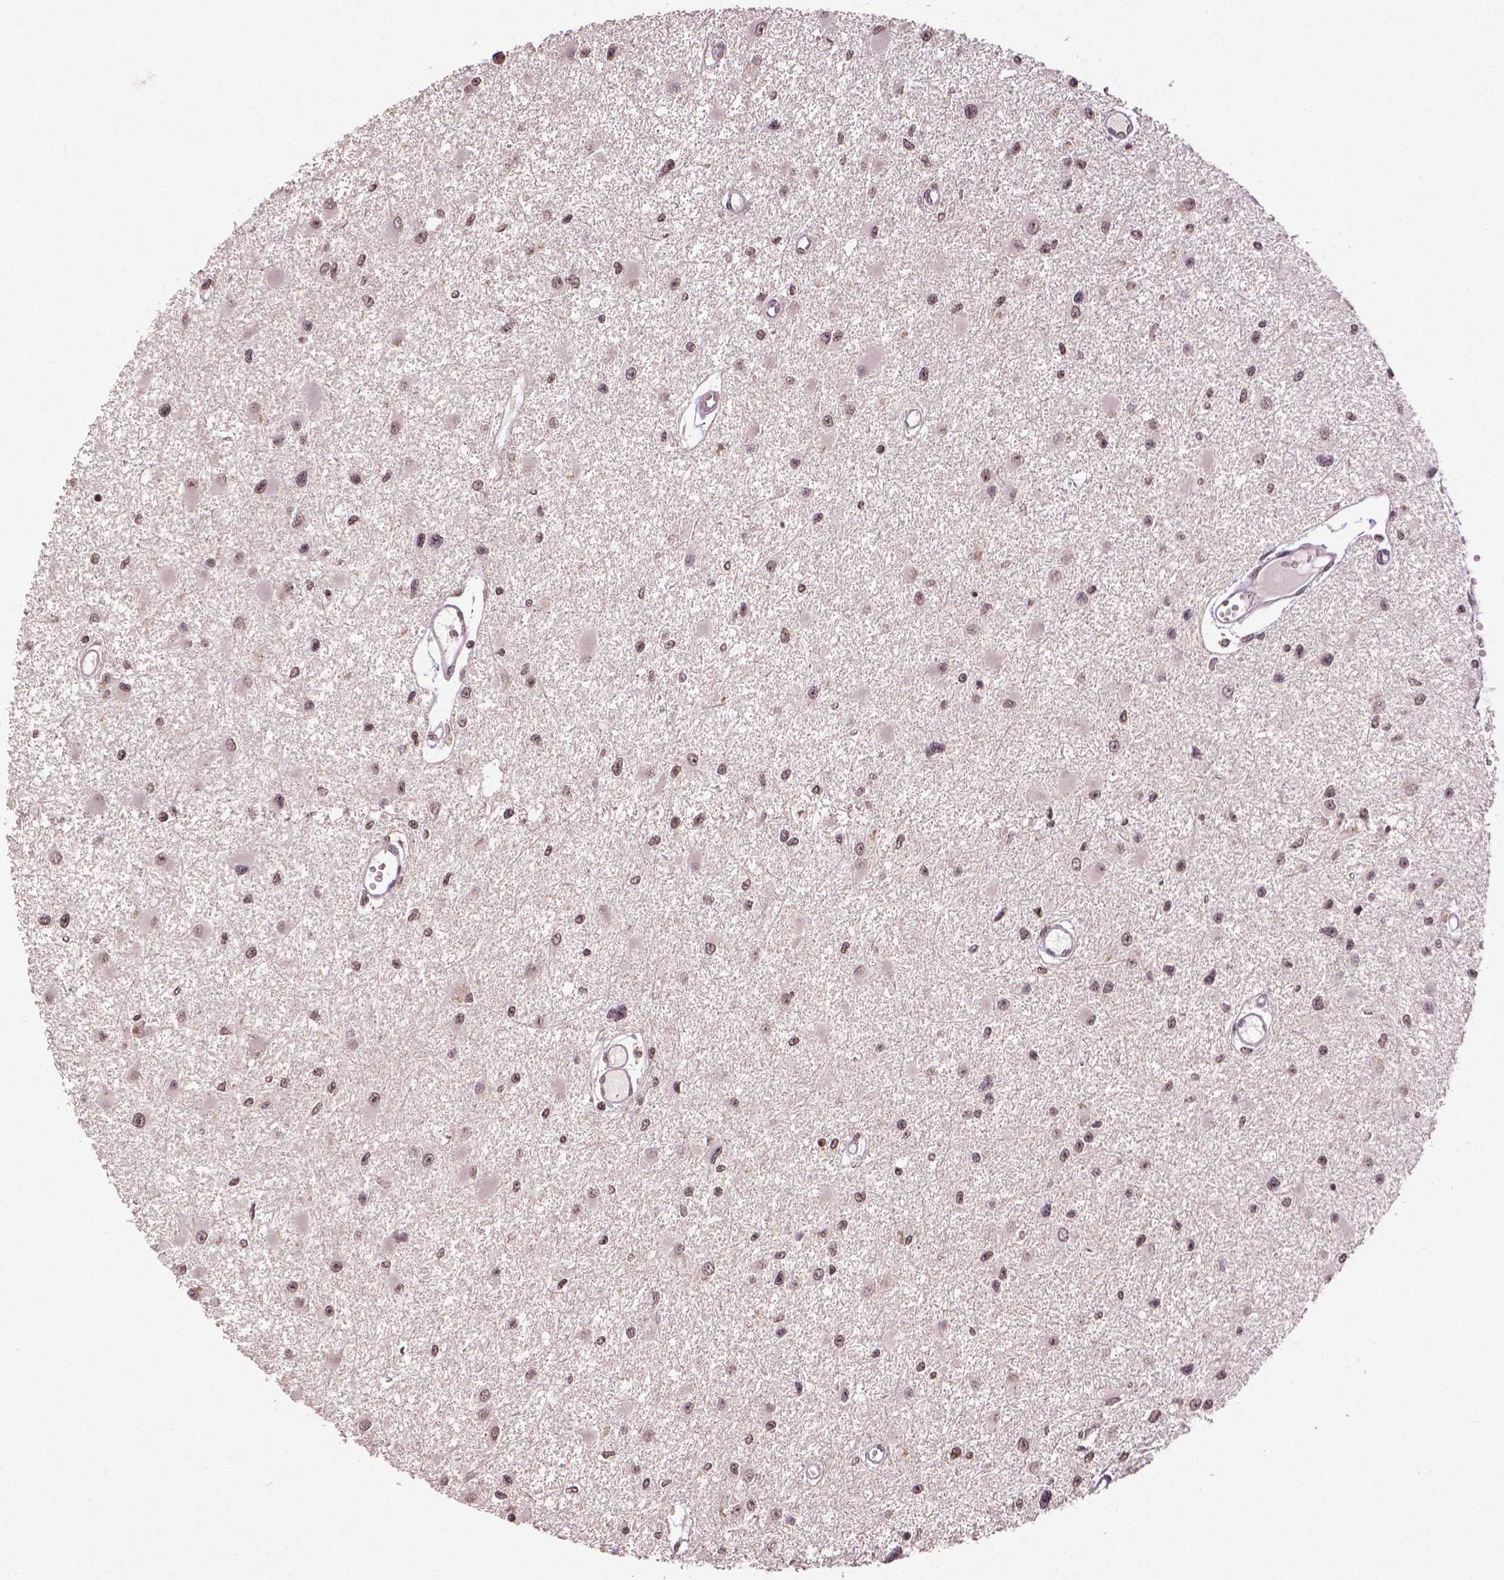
{"staining": {"intensity": "moderate", "quantity": ">75%", "location": "nuclear"}, "tissue": "glioma", "cell_type": "Tumor cells", "image_type": "cancer", "snomed": [{"axis": "morphology", "description": "Glioma, malignant, High grade"}, {"axis": "topography", "description": "Brain"}], "caption": "IHC image of human glioma stained for a protein (brown), which reveals medium levels of moderate nuclear positivity in about >75% of tumor cells.", "gene": "DEK", "patient": {"sex": "male", "age": 54}}